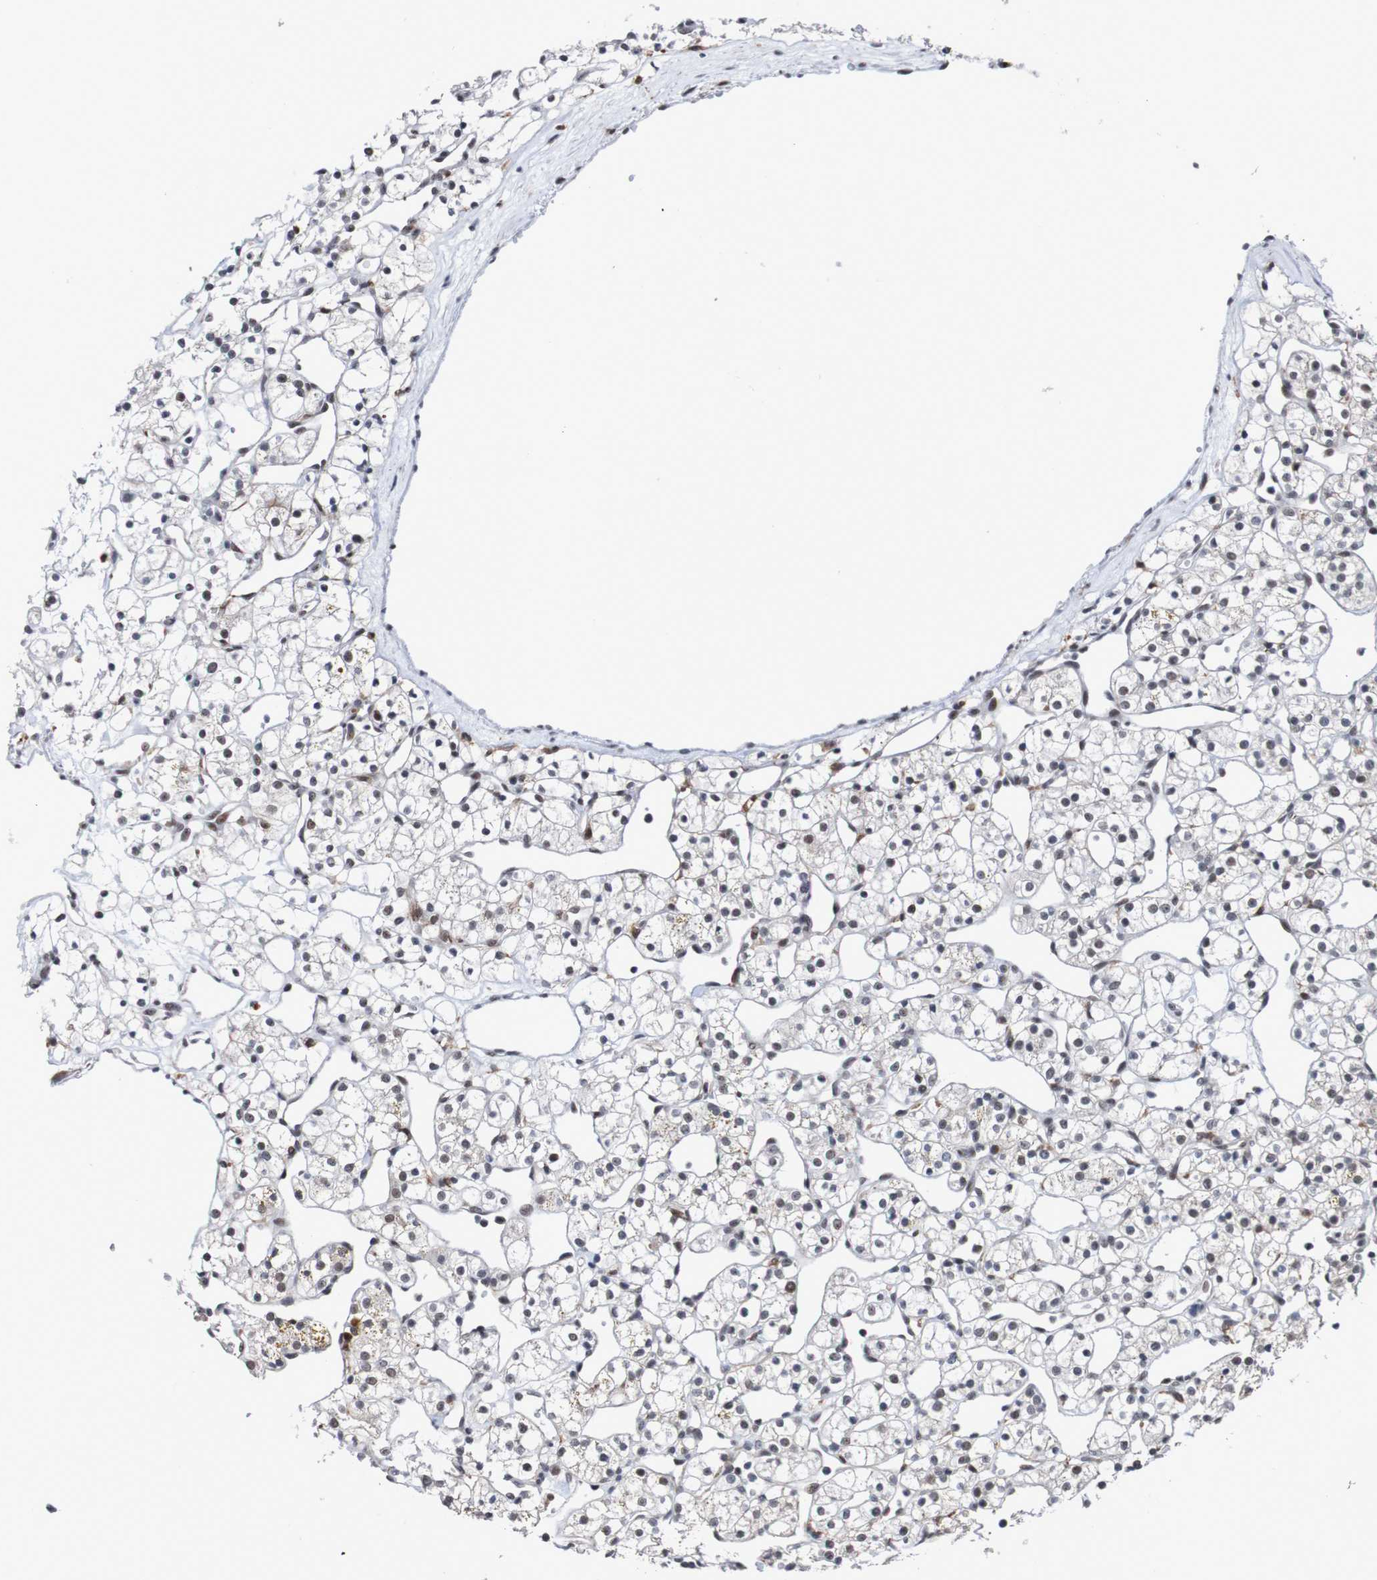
{"staining": {"intensity": "weak", "quantity": "<25%", "location": "nuclear"}, "tissue": "renal cancer", "cell_type": "Tumor cells", "image_type": "cancer", "snomed": [{"axis": "morphology", "description": "Adenocarcinoma, NOS"}, {"axis": "topography", "description": "Kidney"}], "caption": "Protein analysis of adenocarcinoma (renal) displays no significant expression in tumor cells.", "gene": "CDC5L", "patient": {"sex": "female", "age": 60}}